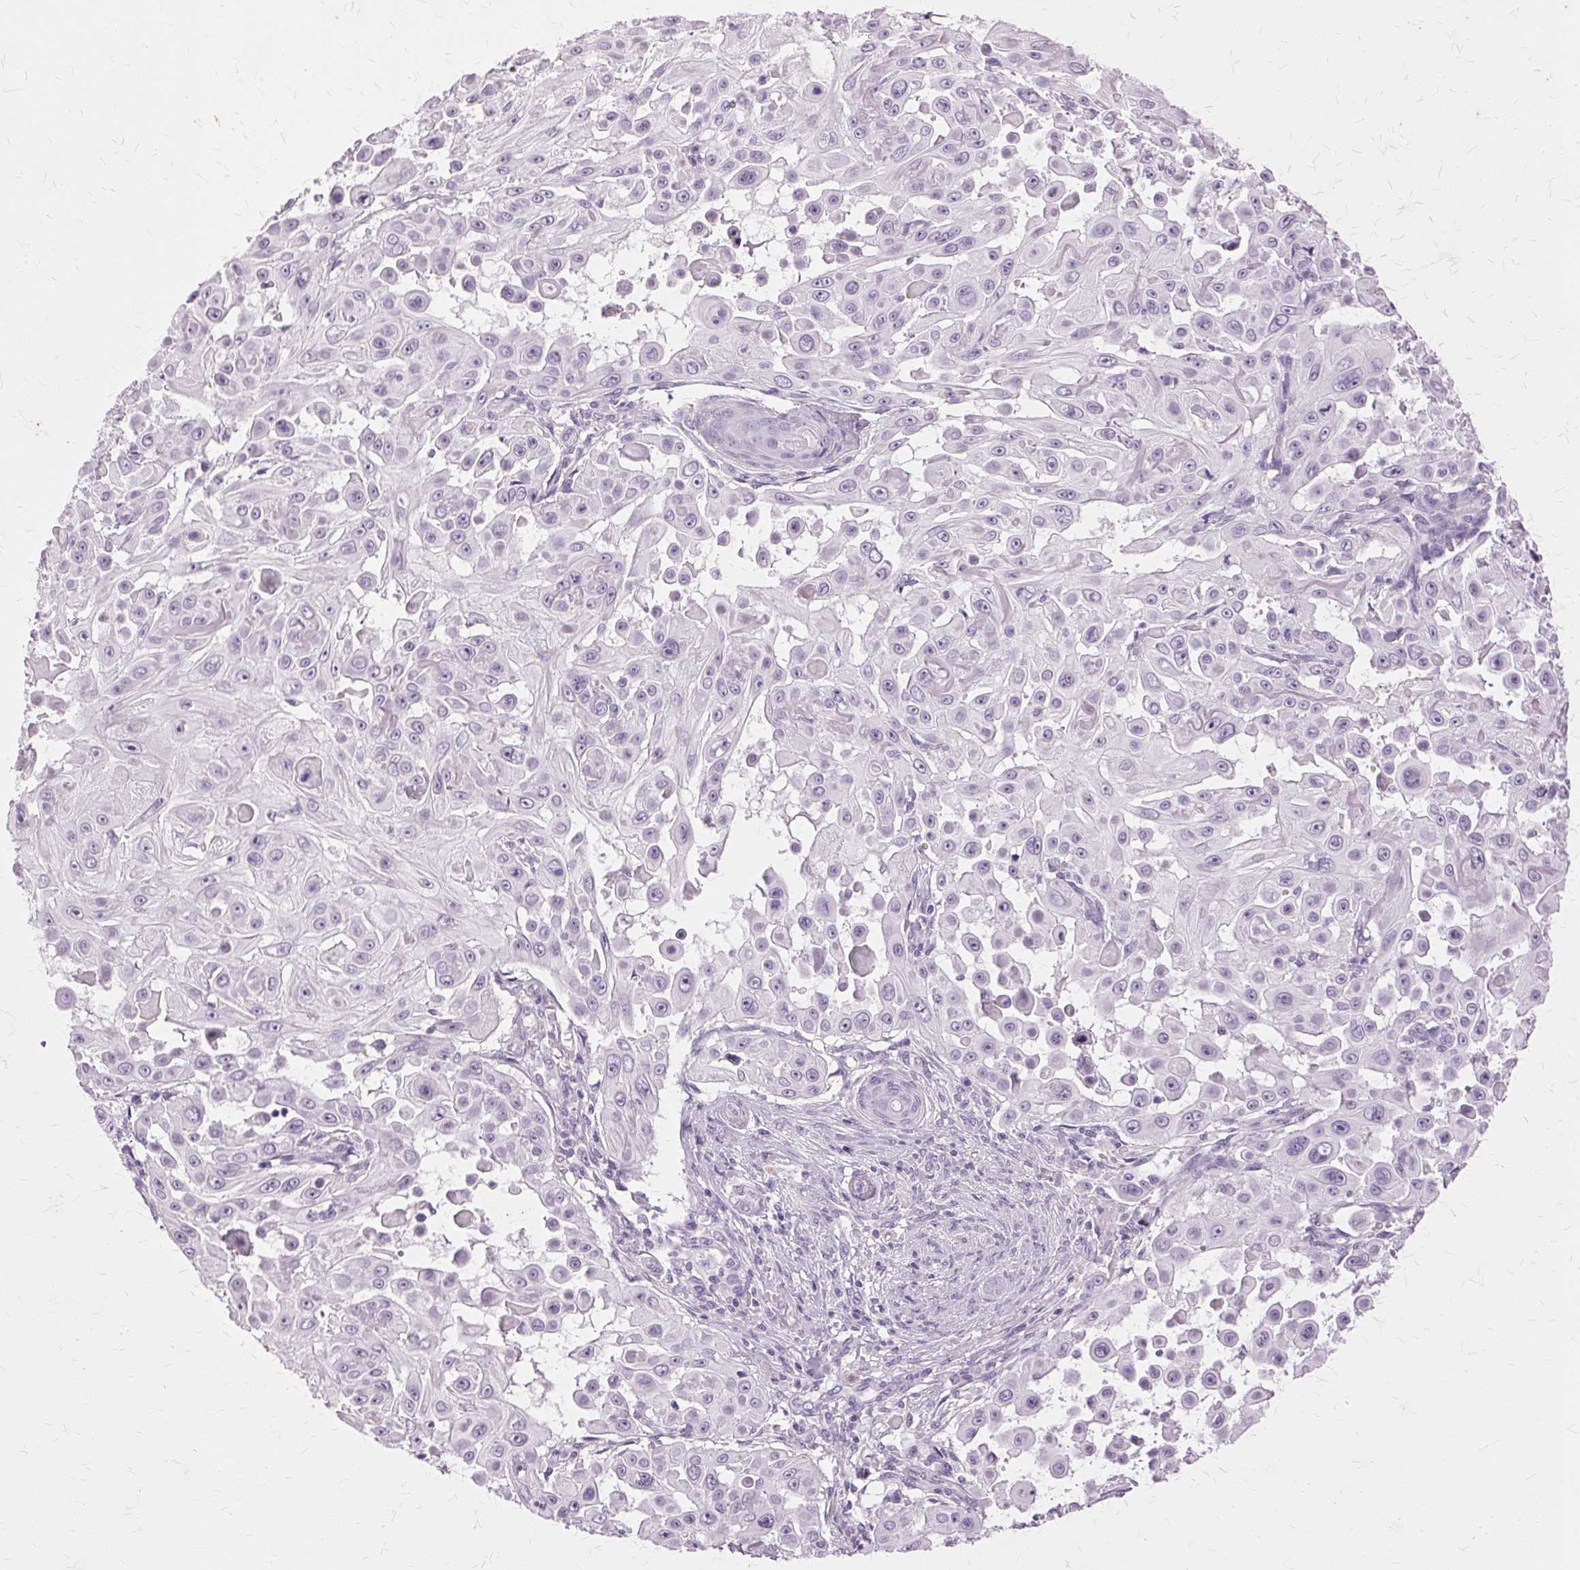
{"staining": {"intensity": "negative", "quantity": "none", "location": "none"}, "tissue": "skin cancer", "cell_type": "Tumor cells", "image_type": "cancer", "snomed": [{"axis": "morphology", "description": "Squamous cell carcinoma, NOS"}, {"axis": "topography", "description": "Skin"}], "caption": "DAB immunohistochemical staining of skin cancer (squamous cell carcinoma) displays no significant positivity in tumor cells.", "gene": "SLC45A3", "patient": {"sex": "male", "age": 91}}